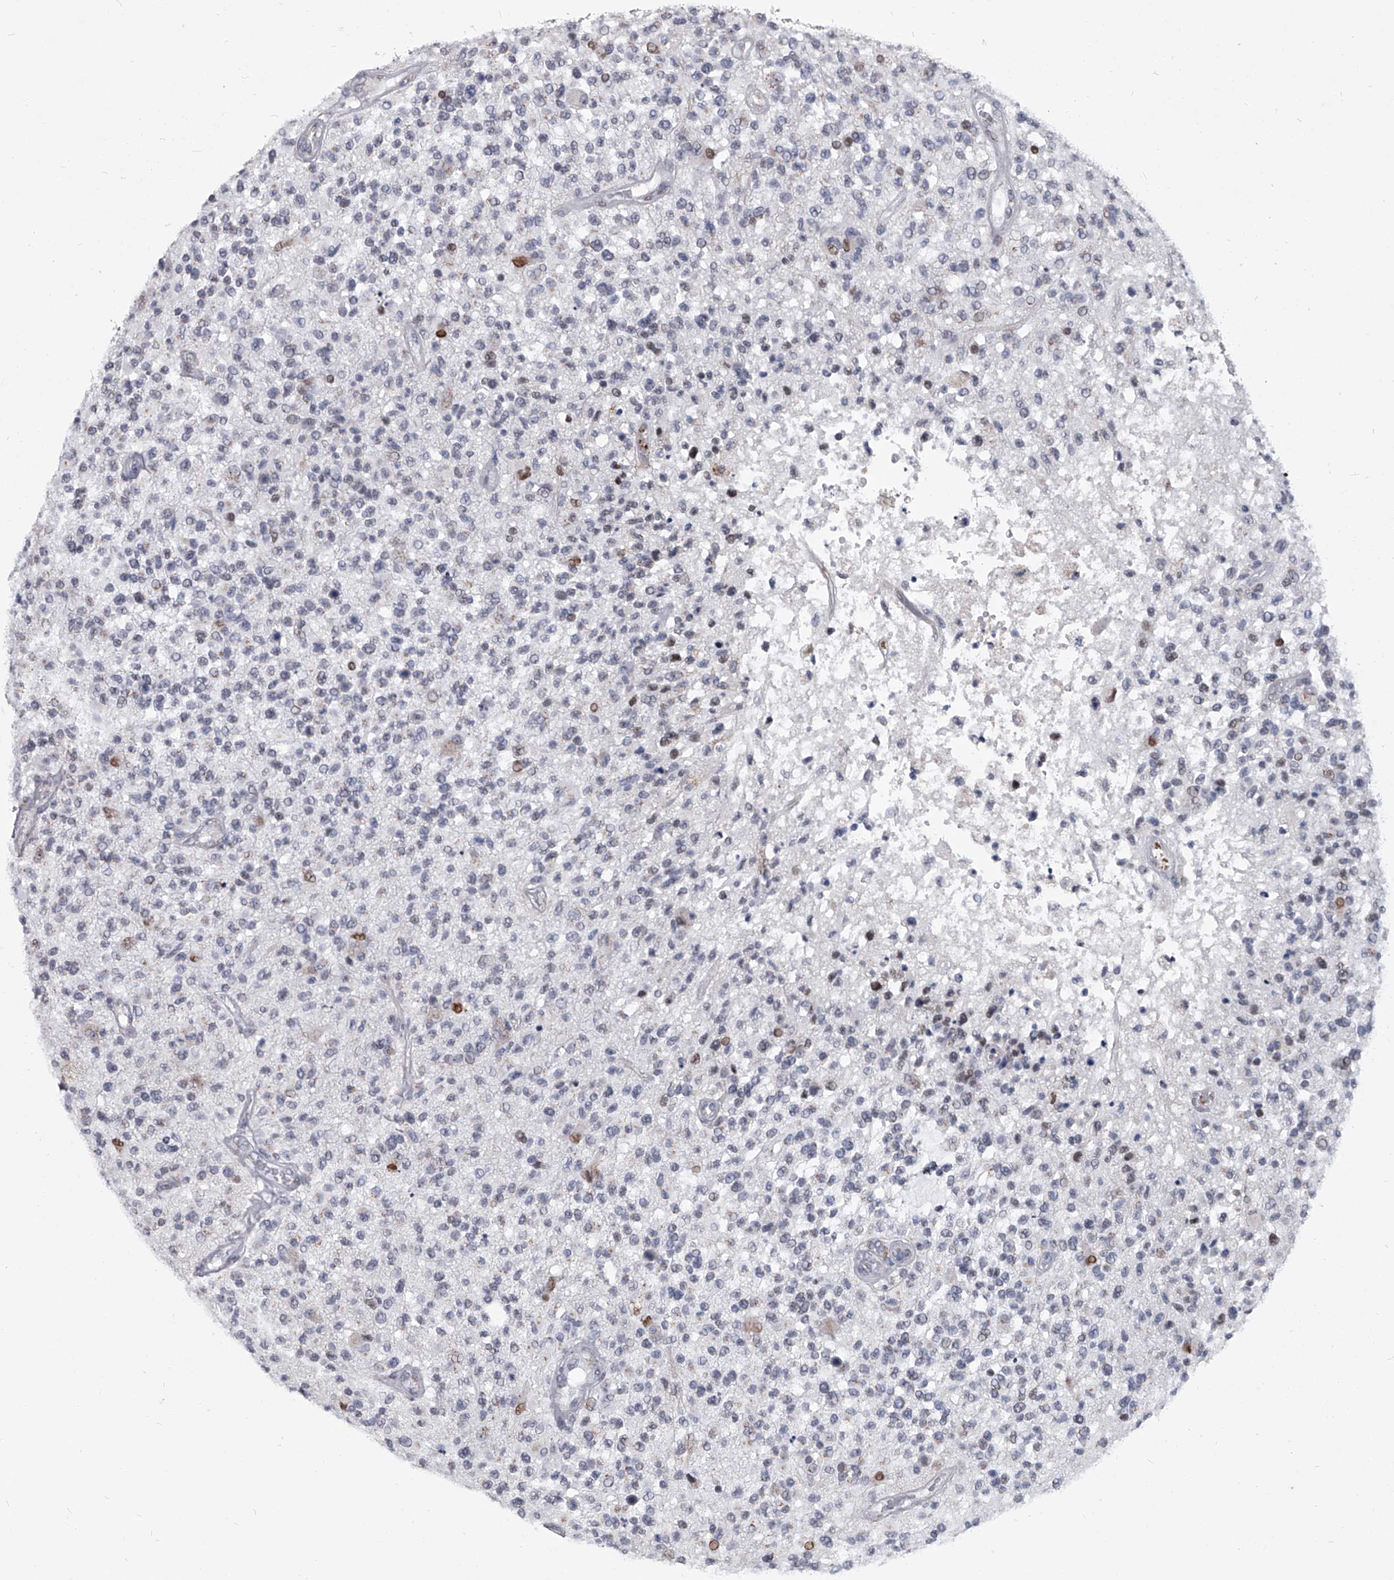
{"staining": {"intensity": "negative", "quantity": "none", "location": "none"}, "tissue": "glioma", "cell_type": "Tumor cells", "image_type": "cancer", "snomed": [{"axis": "morphology", "description": "Glioma, malignant, High grade"}, {"axis": "morphology", "description": "Glioblastoma, NOS"}, {"axis": "topography", "description": "Brain"}], "caption": "Malignant high-grade glioma stained for a protein using immunohistochemistry reveals no expression tumor cells.", "gene": "EVA1C", "patient": {"sex": "male", "age": 60}}